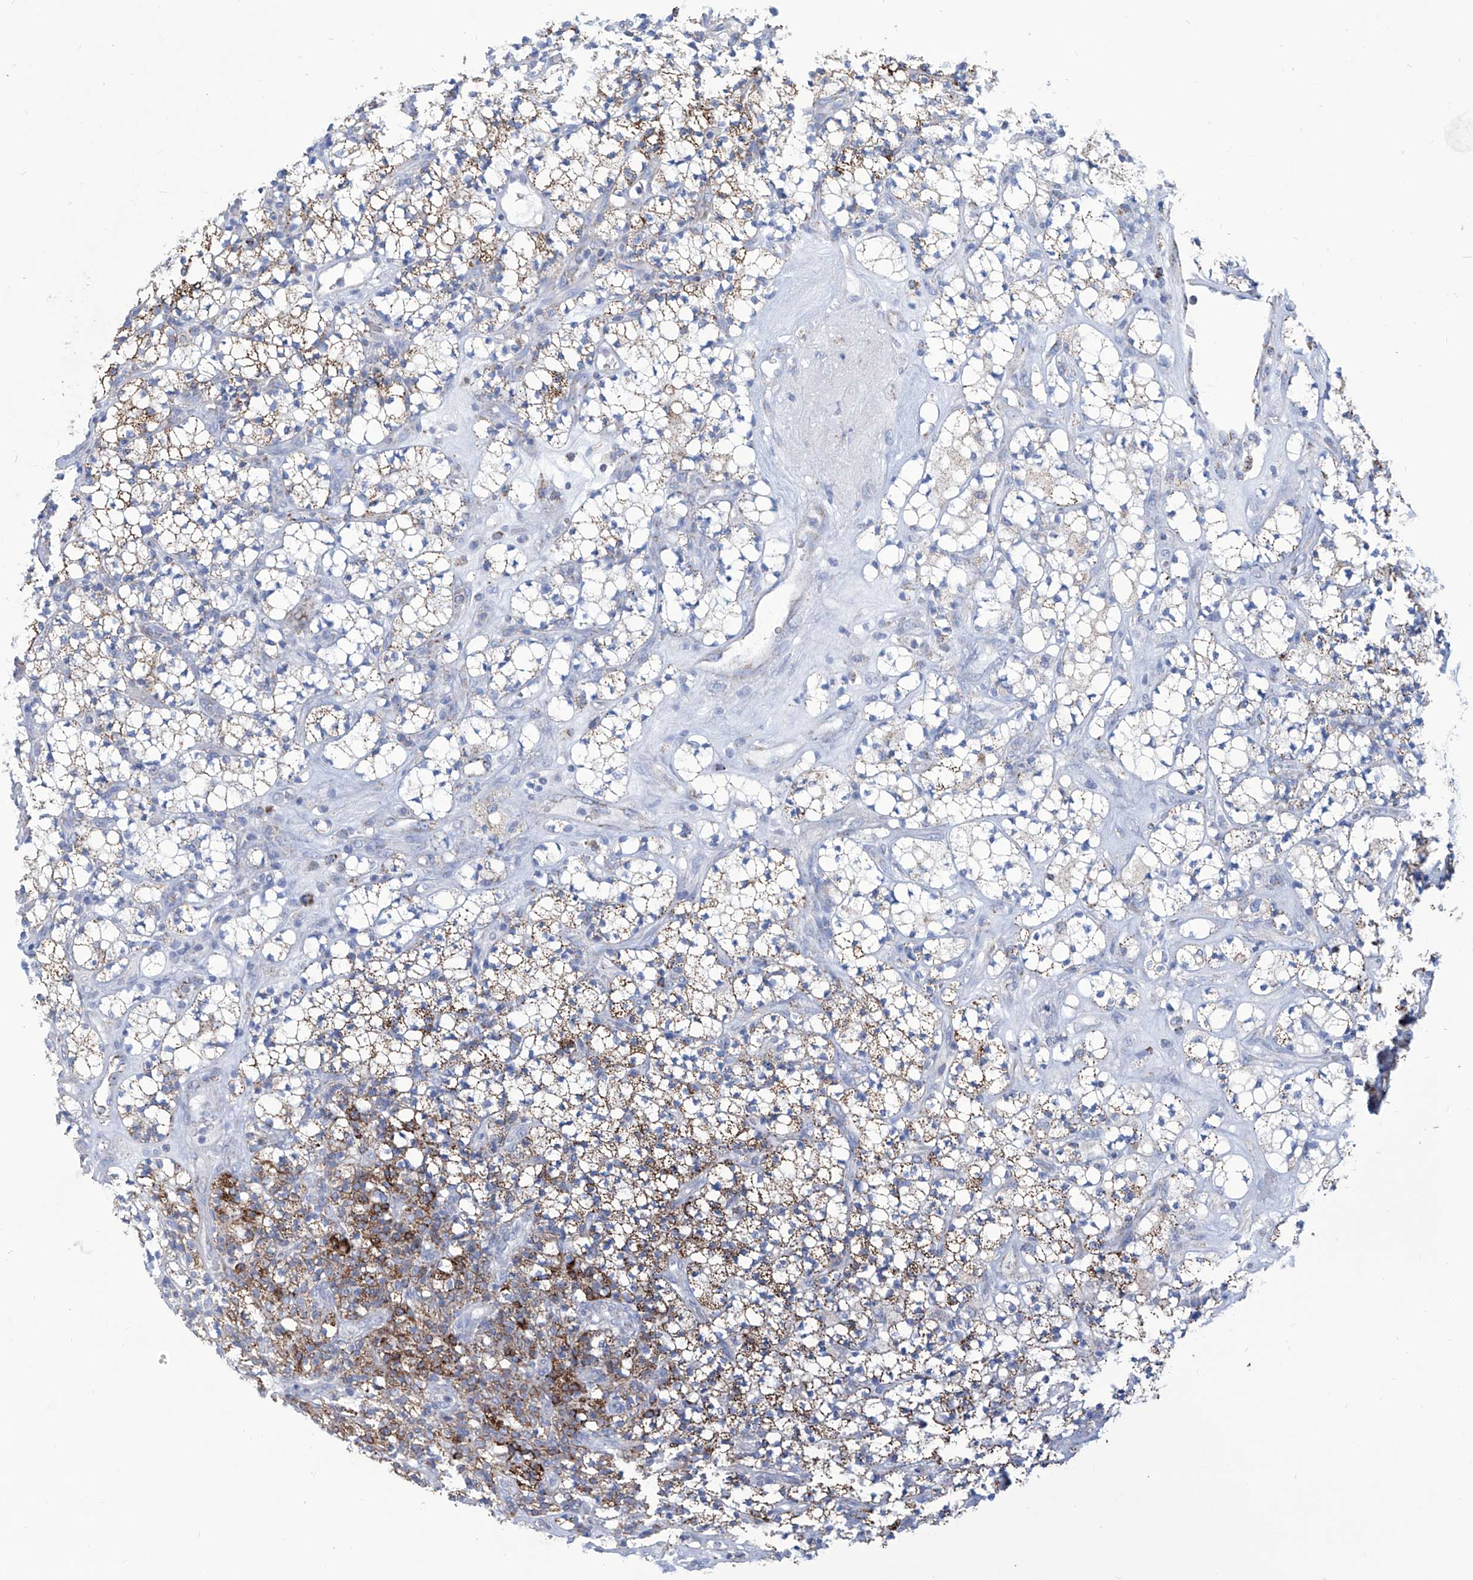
{"staining": {"intensity": "moderate", "quantity": "25%-75%", "location": "cytoplasmic/membranous"}, "tissue": "renal cancer", "cell_type": "Tumor cells", "image_type": "cancer", "snomed": [{"axis": "morphology", "description": "Adenocarcinoma, NOS"}, {"axis": "topography", "description": "Kidney"}], "caption": "Adenocarcinoma (renal) stained with a brown dye exhibits moderate cytoplasmic/membranous positive expression in approximately 25%-75% of tumor cells.", "gene": "ALDH6A1", "patient": {"sex": "male", "age": 77}}